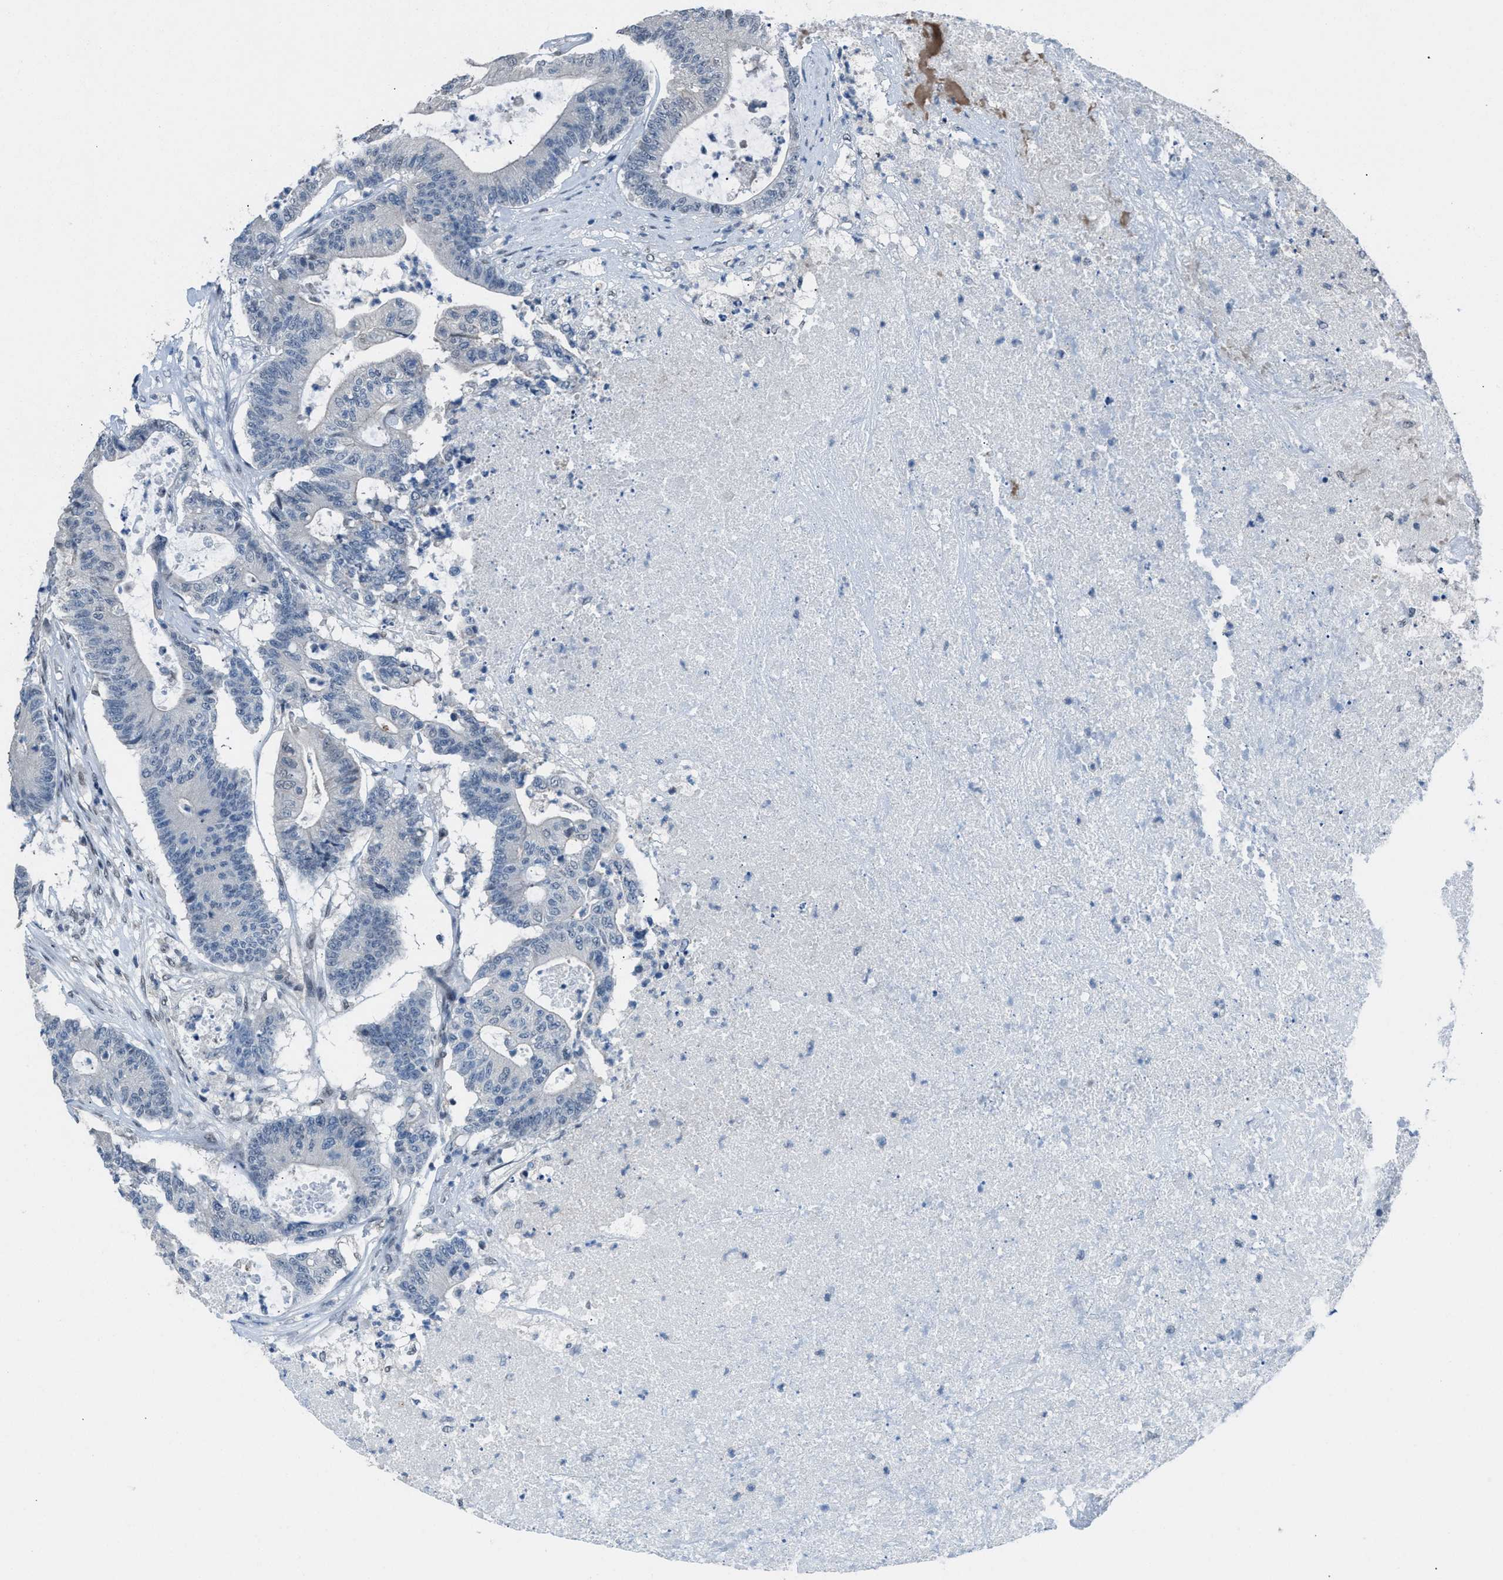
{"staining": {"intensity": "negative", "quantity": "none", "location": "none"}, "tissue": "colorectal cancer", "cell_type": "Tumor cells", "image_type": "cancer", "snomed": [{"axis": "morphology", "description": "Adenocarcinoma, NOS"}, {"axis": "topography", "description": "Colon"}], "caption": "Tumor cells are negative for protein expression in human colorectal cancer (adenocarcinoma).", "gene": "ZNF276", "patient": {"sex": "female", "age": 84}}